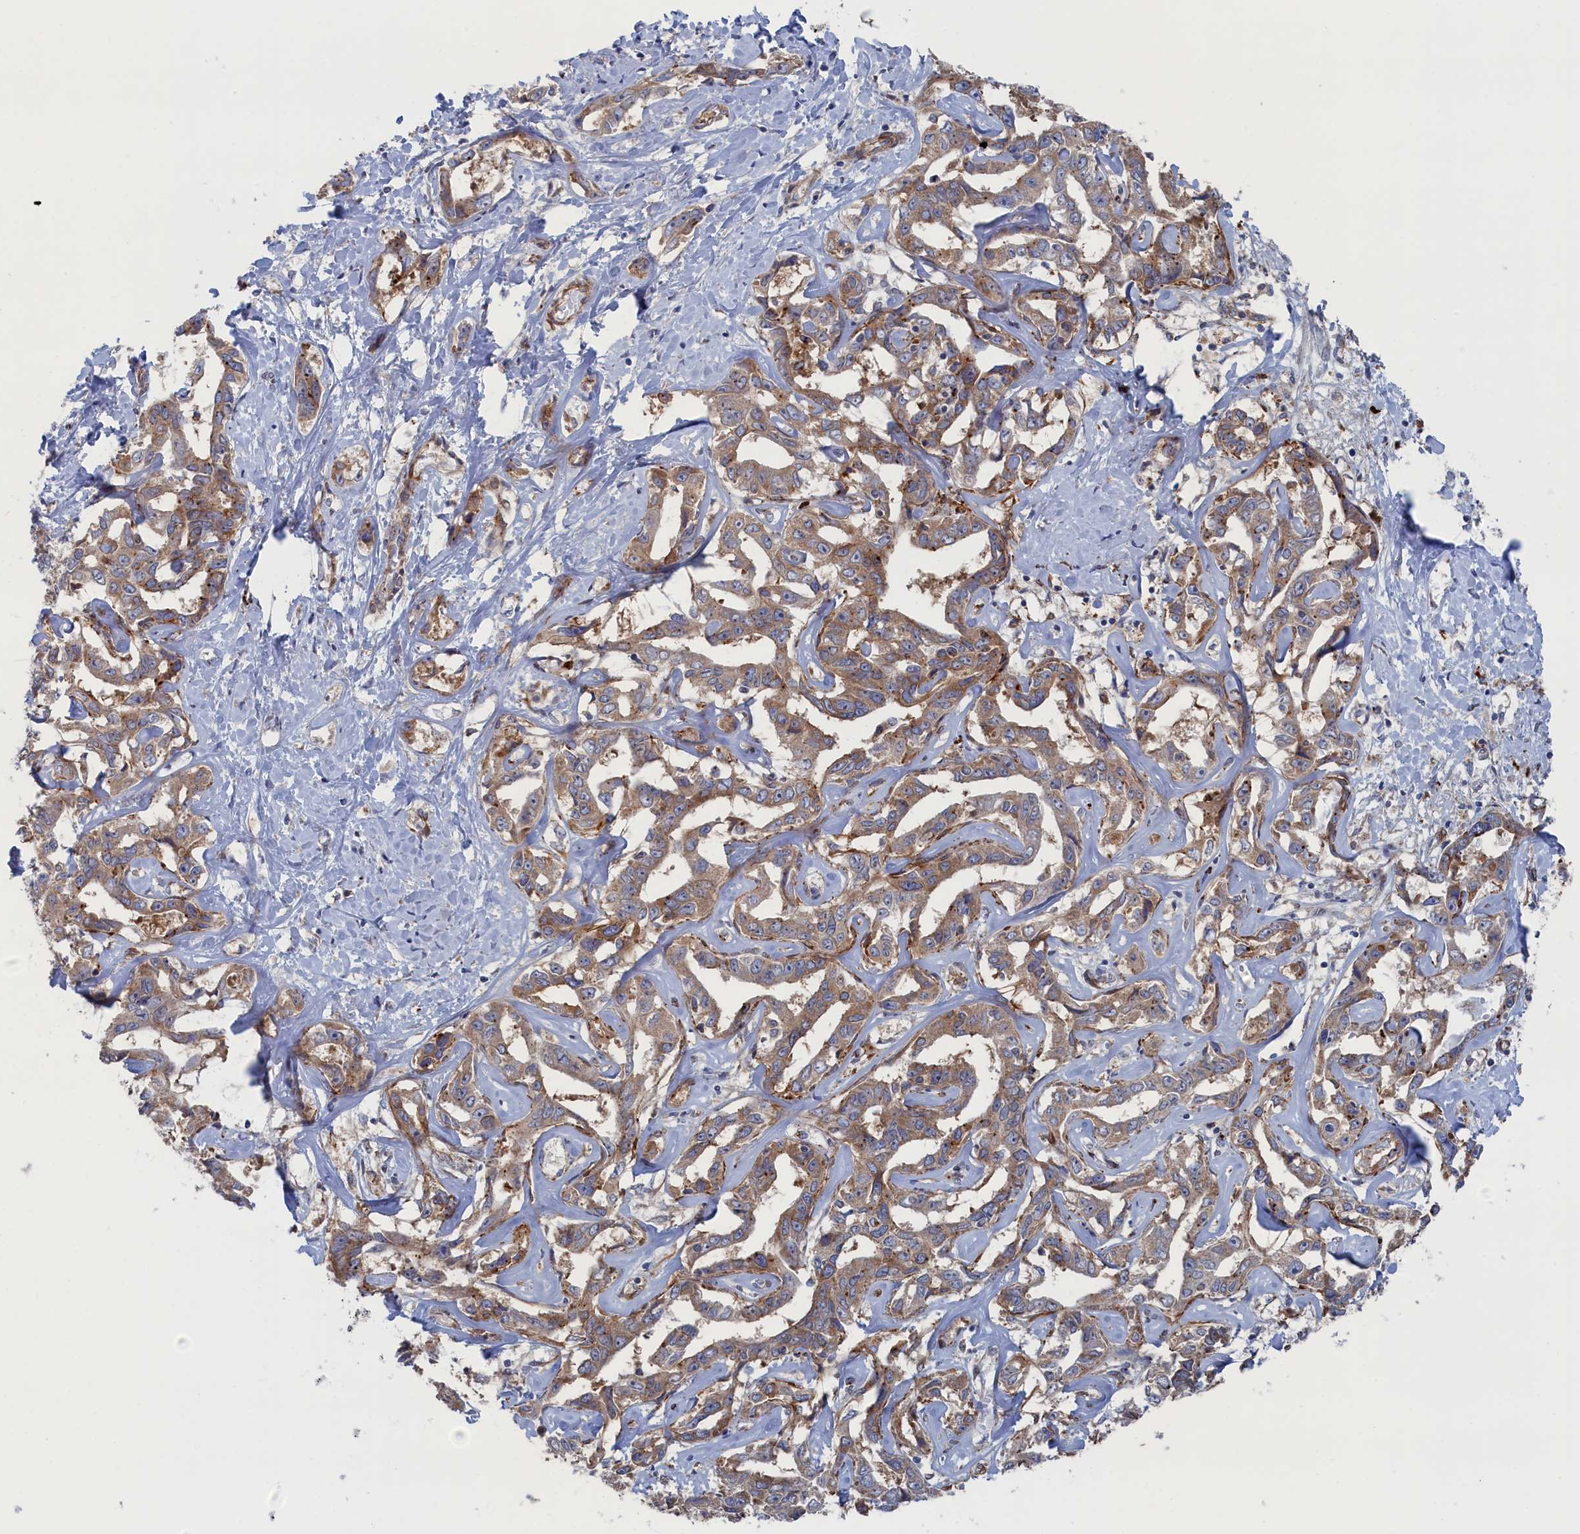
{"staining": {"intensity": "weak", "quantity": "25%-75%", "location": "cytoplasmic/membranous"}, "tissue": "liver cancer", "cell_type": "Tumor cells", "image_type": "cancer", "snomed": [{"axis": "morphology", "description": "Cholangiocarcinoma"}, {"axis": "topography", "description": "Liver"}], "caption": "The histopathology image demonstrates staining of liver cancer (cholangiocarcinoma), revealing weak cytoplasmic/membranous protein expression (brown color) within tumor cells.", "gene": "FILIP1L", "patient": {"sex": "male", "age": 59}}